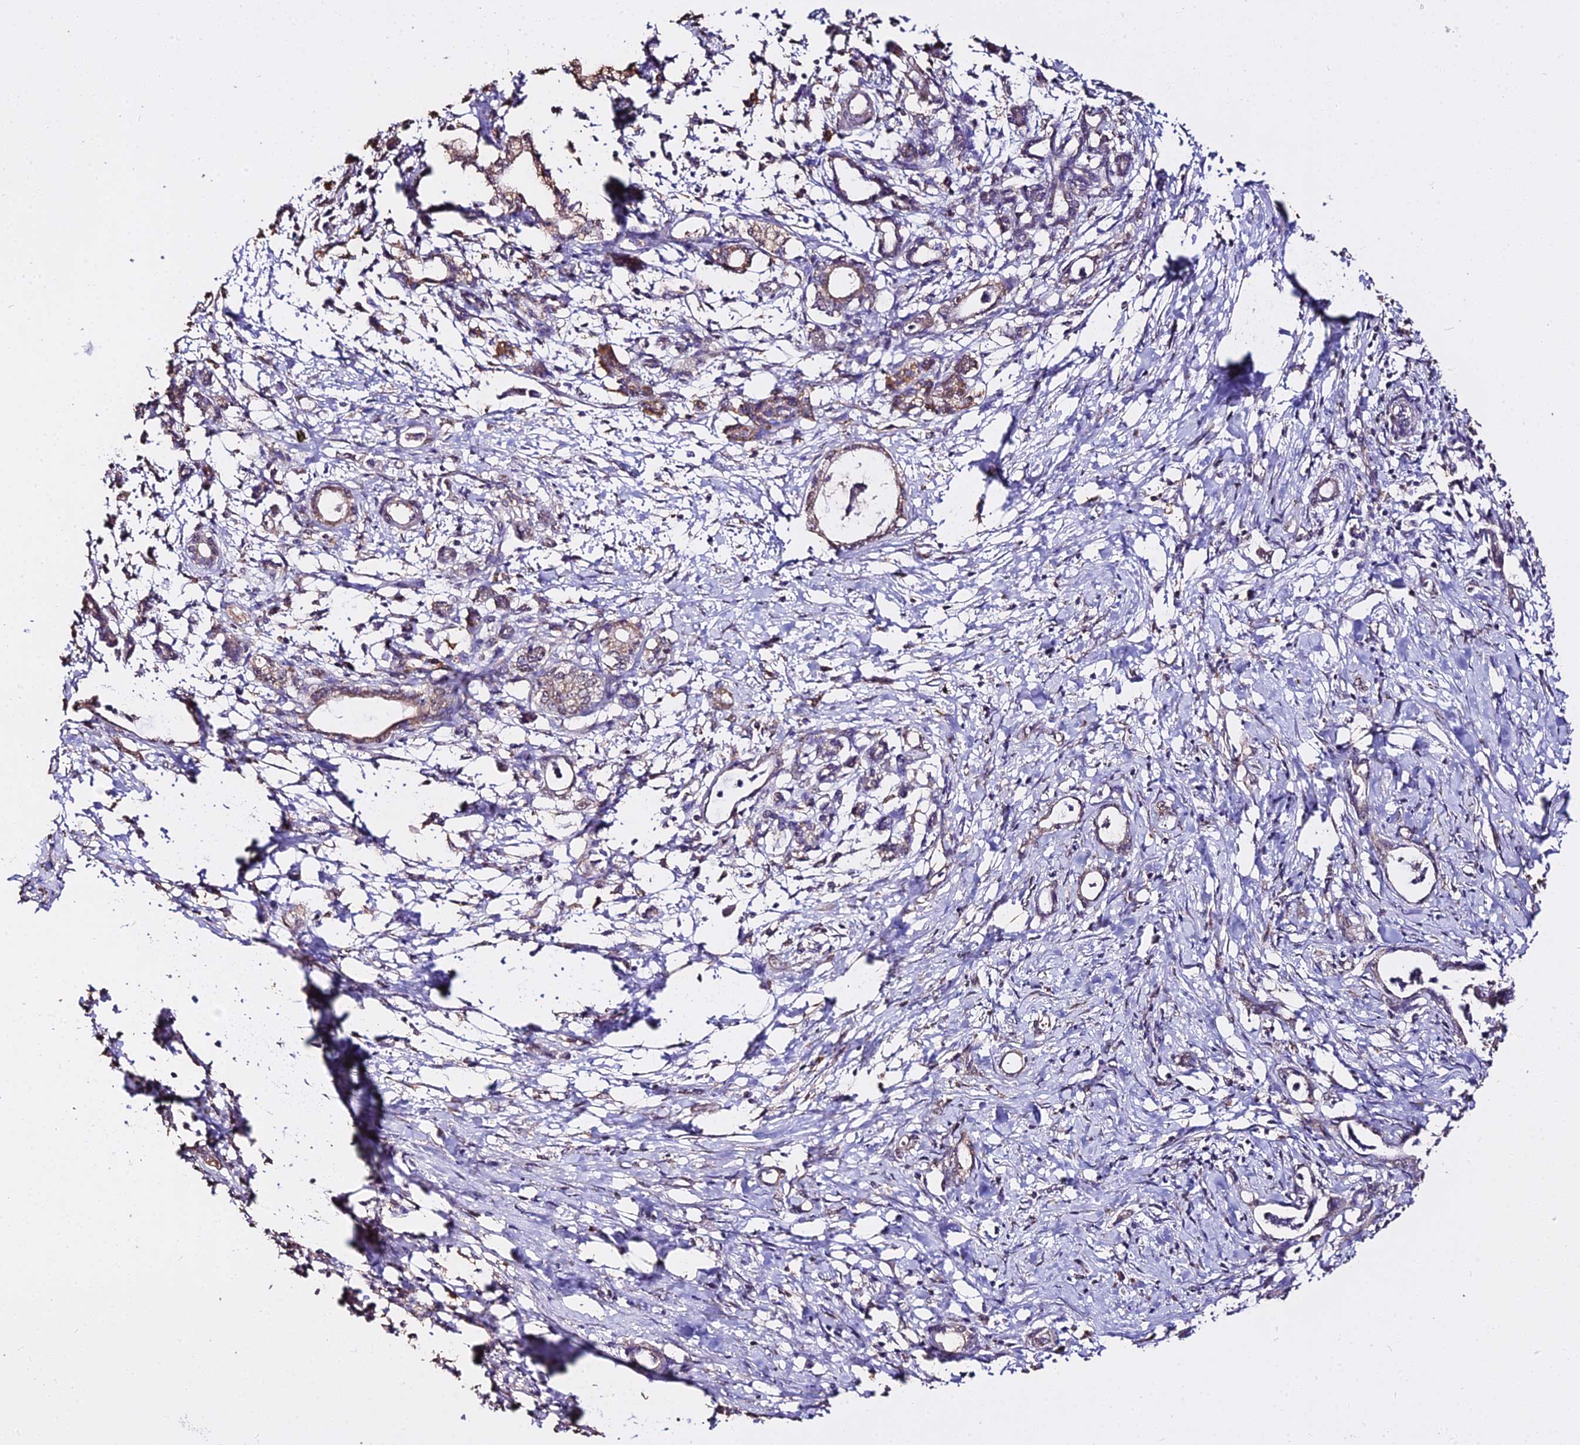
{"staining": {"intensity": "weak", "quantity": "25%-75%", "location": "cytoplasmic/membranous"}, "tissue": "pancreatic cancer", "cell_type": "Tumor cells", "image_type": "cancer", "snomed": [{"axis": "morphology", "description": "Adenocarcinoma, NOS"}, {"axis": "topography", "description": "Pancreas"}], "caption": "Approximately 25%-75% of tumor cells in human pancreatic cancer display weak cytoplasmic/membranous protein expression as visualized by brown immunohistochemical staining.", "gene": "METTL13", "patient": {"sex": "female", "age": 55}}